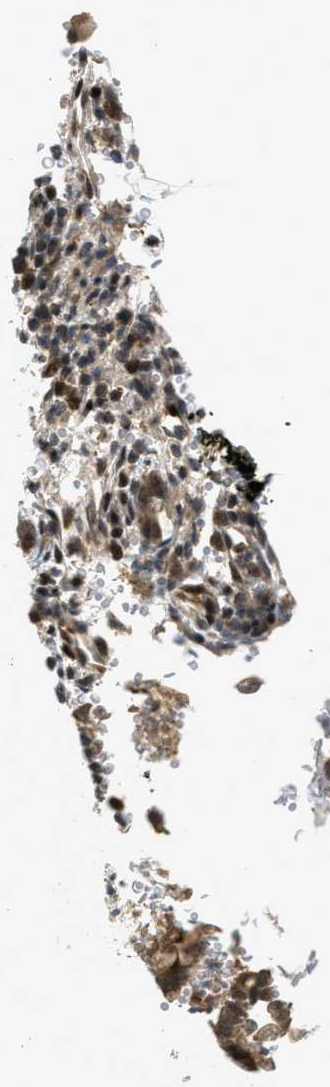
{"staining": {"intensity": "moderate", "quantity": ">75%", "location": "cytoplasmic/membranous,nuclear"}, "tissue": "pancreatic cancer", "cell_type": "Tumor cells", "image_type": "cancer", "snomed": [{"axis": "morphology", "description": "Adenocarcinoma, NOS"}, {"axis": "topography", "description": "Pancreas"}], "caption": "Immunohistochemistry micrograph of neoplastic tissue: adenocarcinoma (pancreatic) stained using immunohistochemistry reveals medium levels of moderate protein expression localized specifically in the cytoplasmic/membranous and nuclear of tumor cells, appearing as a cytoplasmic/membranous and nuclear brown color.", "gene": "TRAPPC14", "patient": {"sex": "female", "age": 70}}